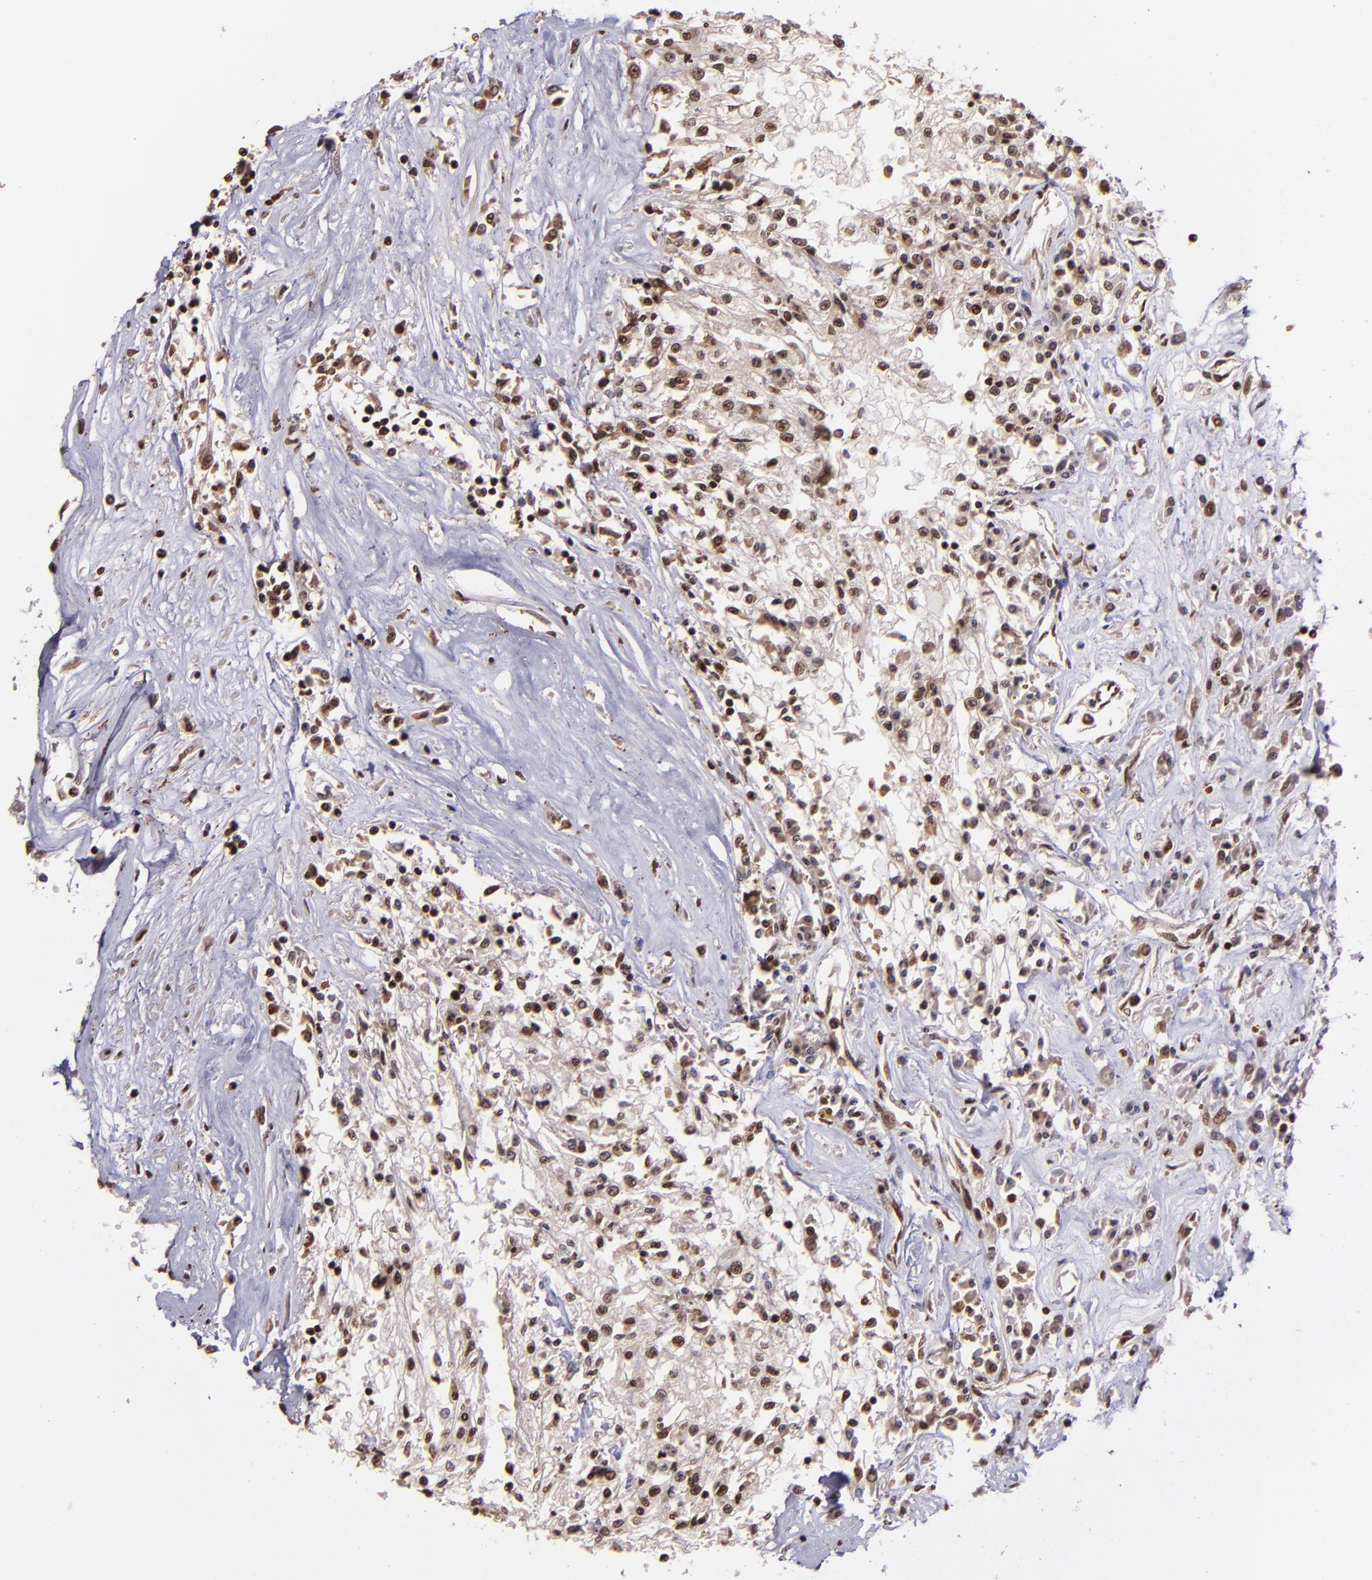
{"staining": {"intensity": "strong", "quantity": ">75%", "location": "nuclear"}, "tissue": "renal cancer", "cell_type": "Tumor cells", "image_type": "cancer", "snomed": [{"axis": "morphology", "description": "Adenocarcinoma, NOS"}, {"axis": "topography", "description": "Kidney"}], "caption": "Strong nuclear expression is seen in approximately >75% of tumor cells in renal adenocarcinoma.", "gene": "PQBP1", "patient": {"sex": "male", "age": 78}}